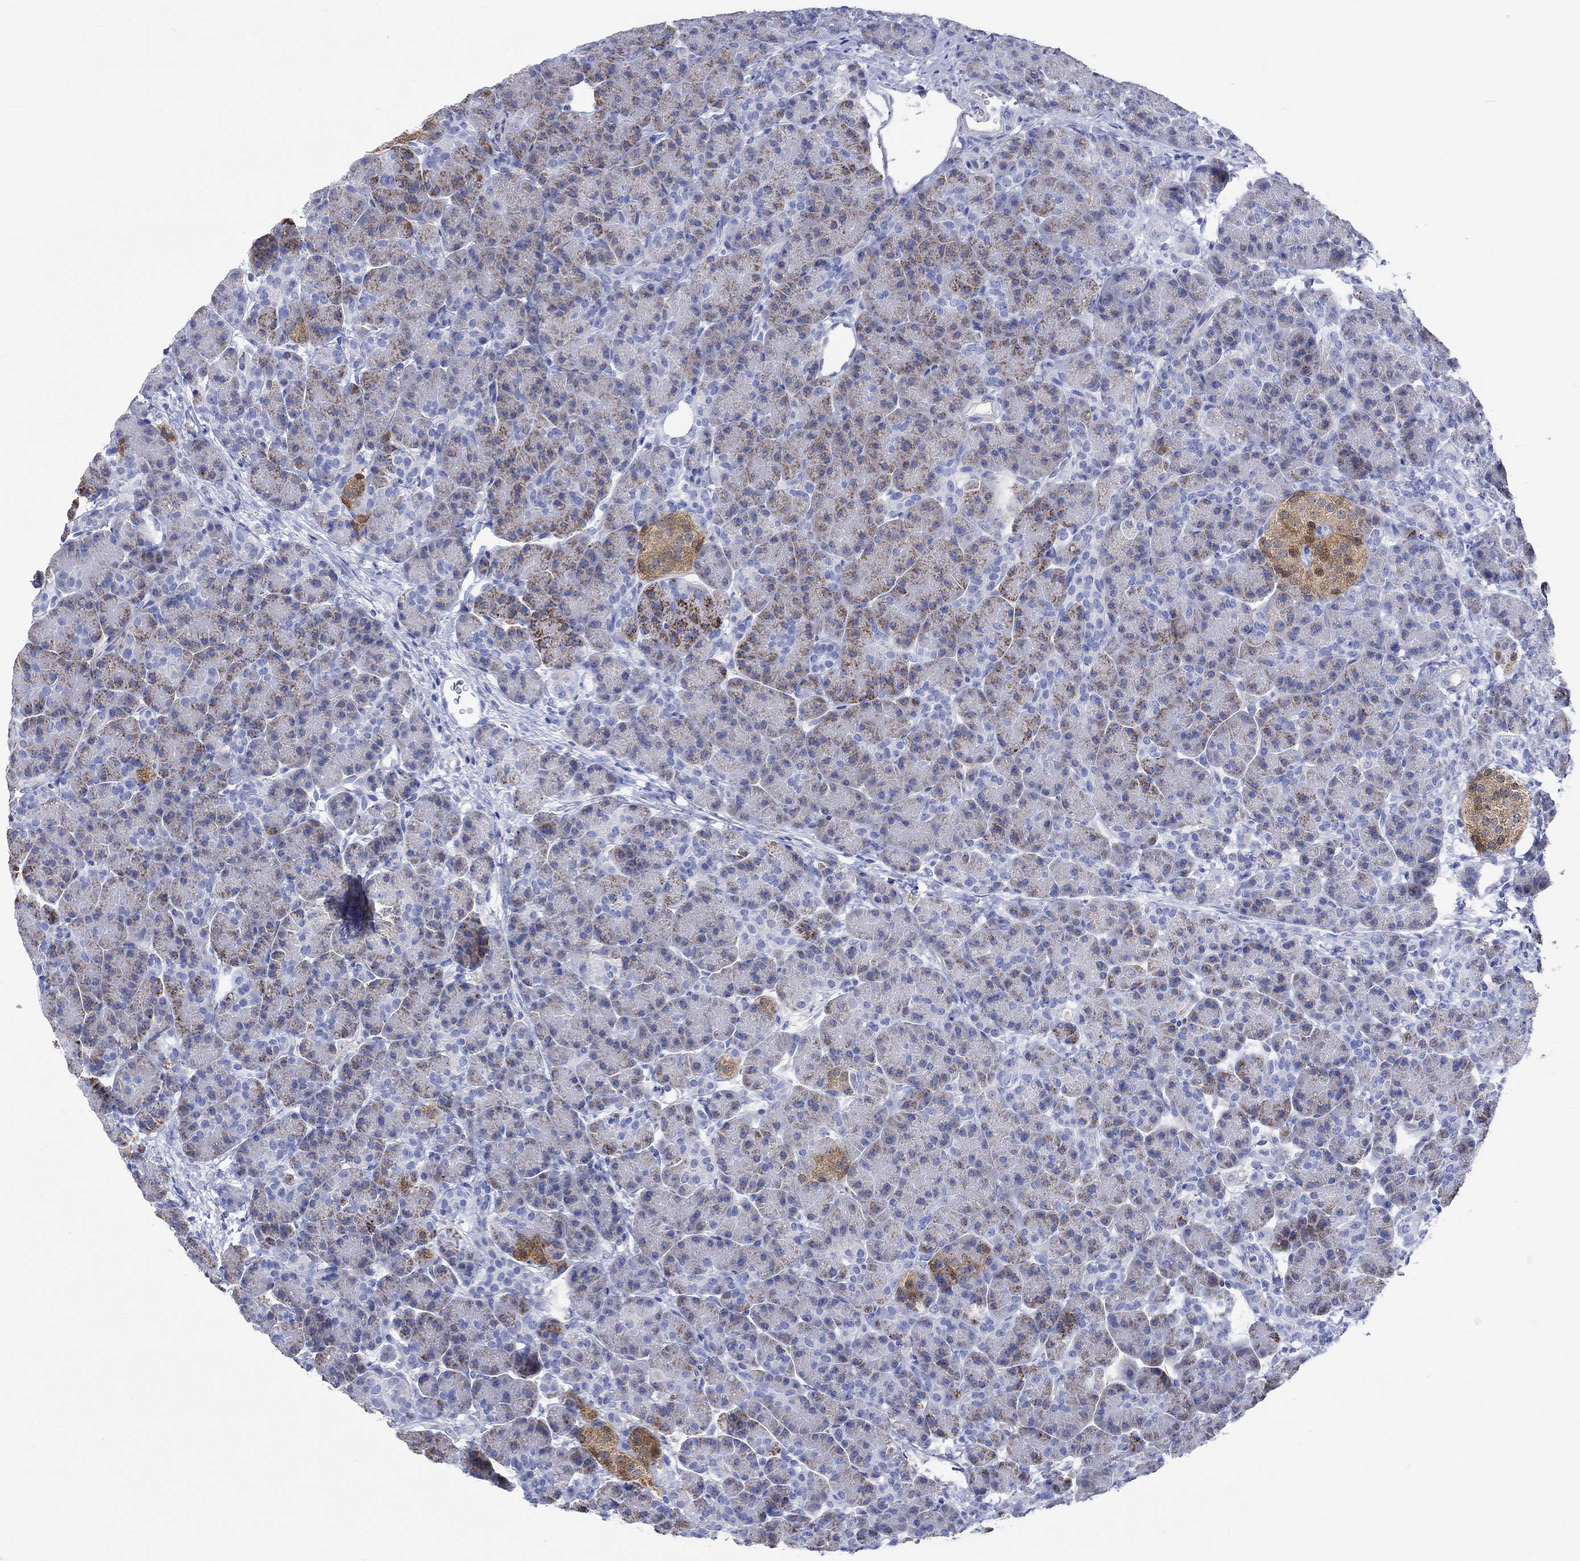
{"staining": {"intensity": "moderate", "quantity": "<25%", "location": "cytoplasmic/membranous"}, "tissue": "pancreas", "cell_type": "Exocrine glandular cells", "image_type": "normal", "snomed": [{"axis": "morphology", "description": "Normal tissue, NOS"}, {"axis": "topography", "description": "Pancreas"}], "caption": "Exocrine glandular cells demonstrate low levels of moderate cytoplasmic/membranous expression in about <25% of cells in unremarkable pancreas.", "gene": "CPLX1", "patient": {"sex": "female", "age": 63}}